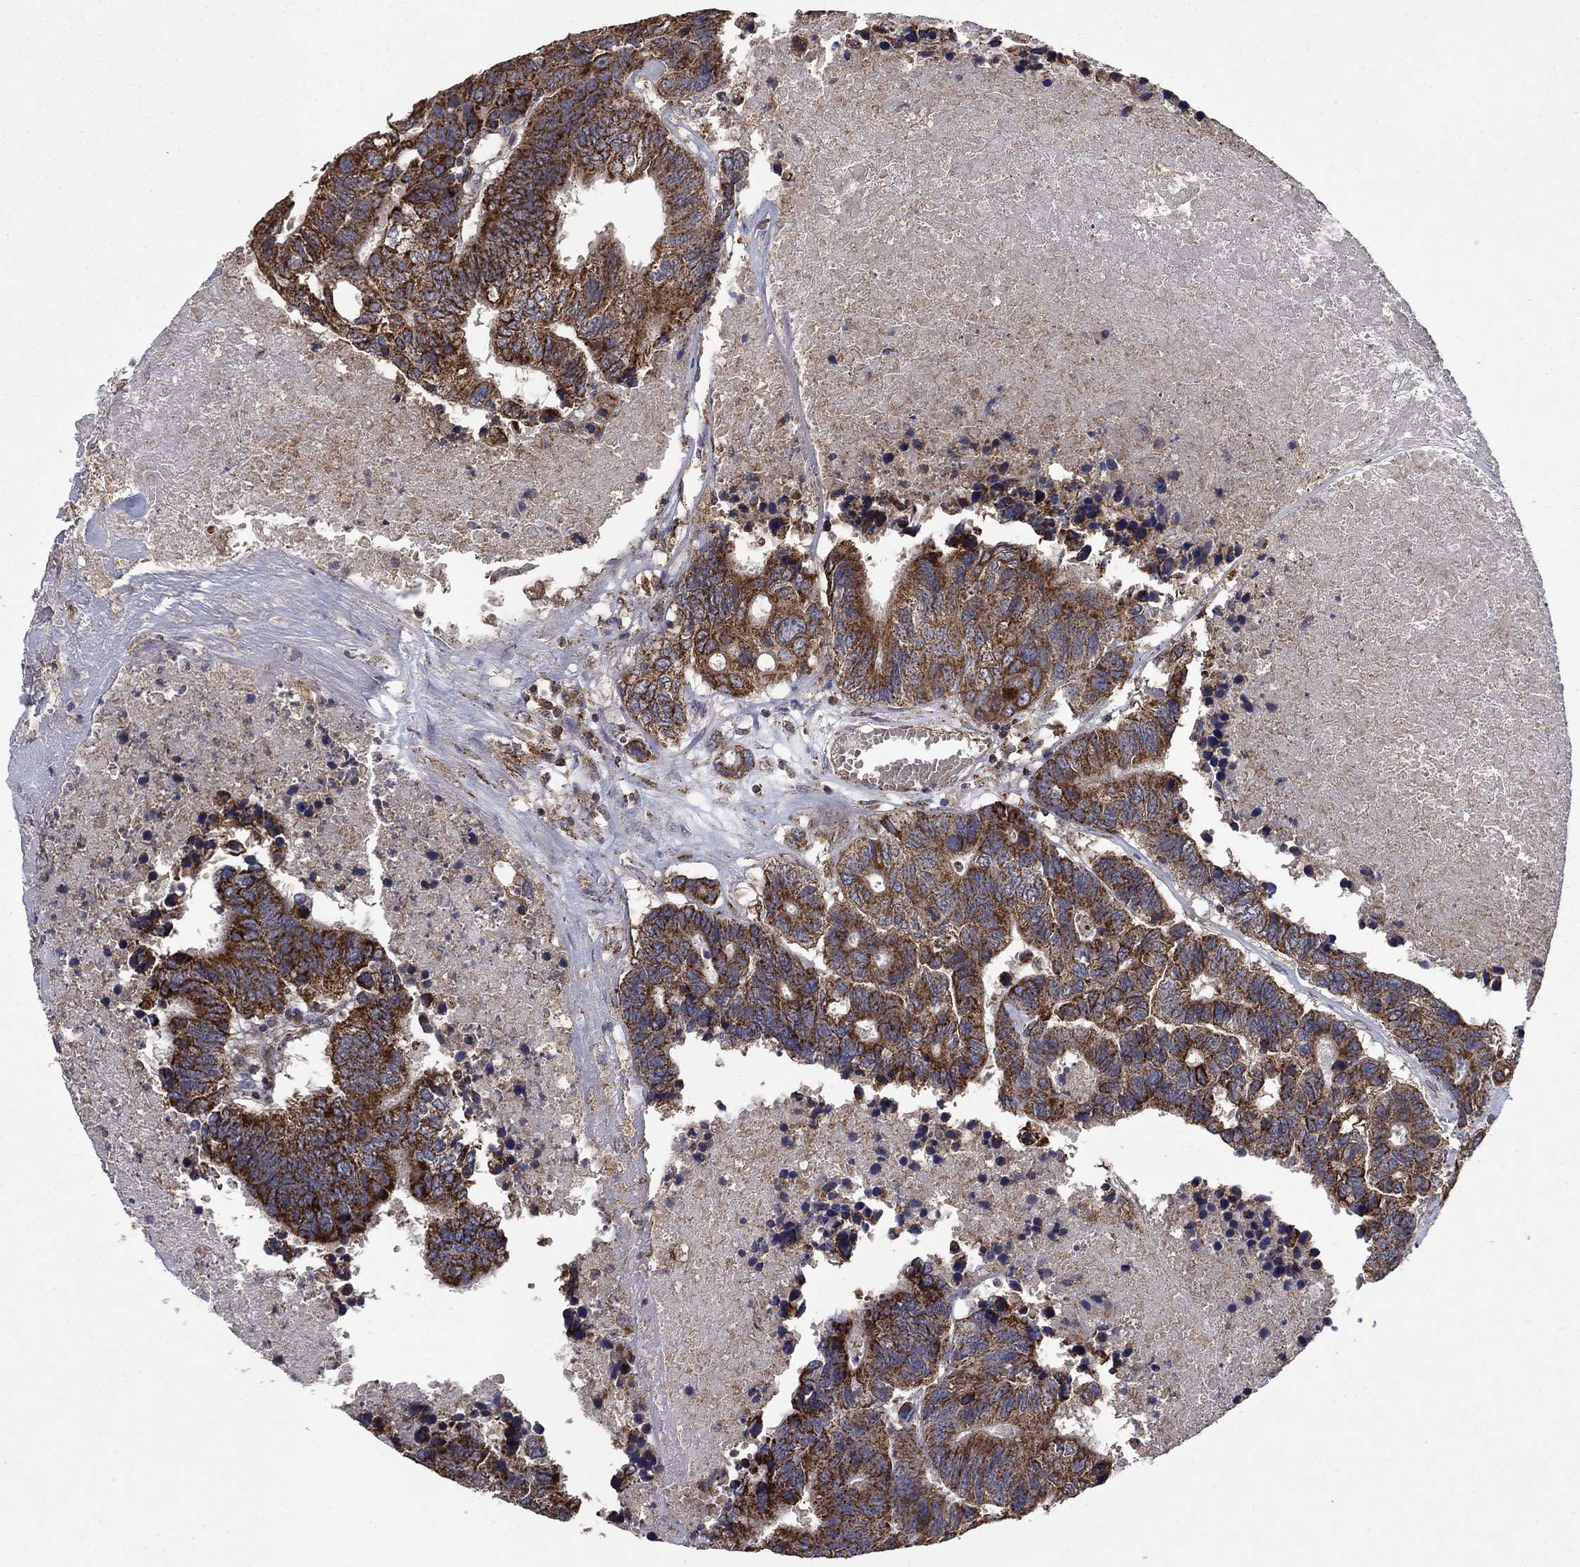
{"staining": {"intensity": "strong", "quantity": "25%-75%", "location": "cytoplasmic/membranous"}, "tissue": "colorectal cancer", "cell_type": "Tumor cells", "image_type": "cancer", "snomed": [{"axis": "morphology", "description": "Adenocarcinoma, NOS"}, {"axis": "topography", "description": "Colon"}], "caption": "Adenocarcinoma (colorectal) stained with a brown dye displays strong cytoplasmic/membranous positive positivity in approximately 25%-75% of tumor cells.", "gene": "DPH1", "patient": {"sex": "female", "age": 48}}